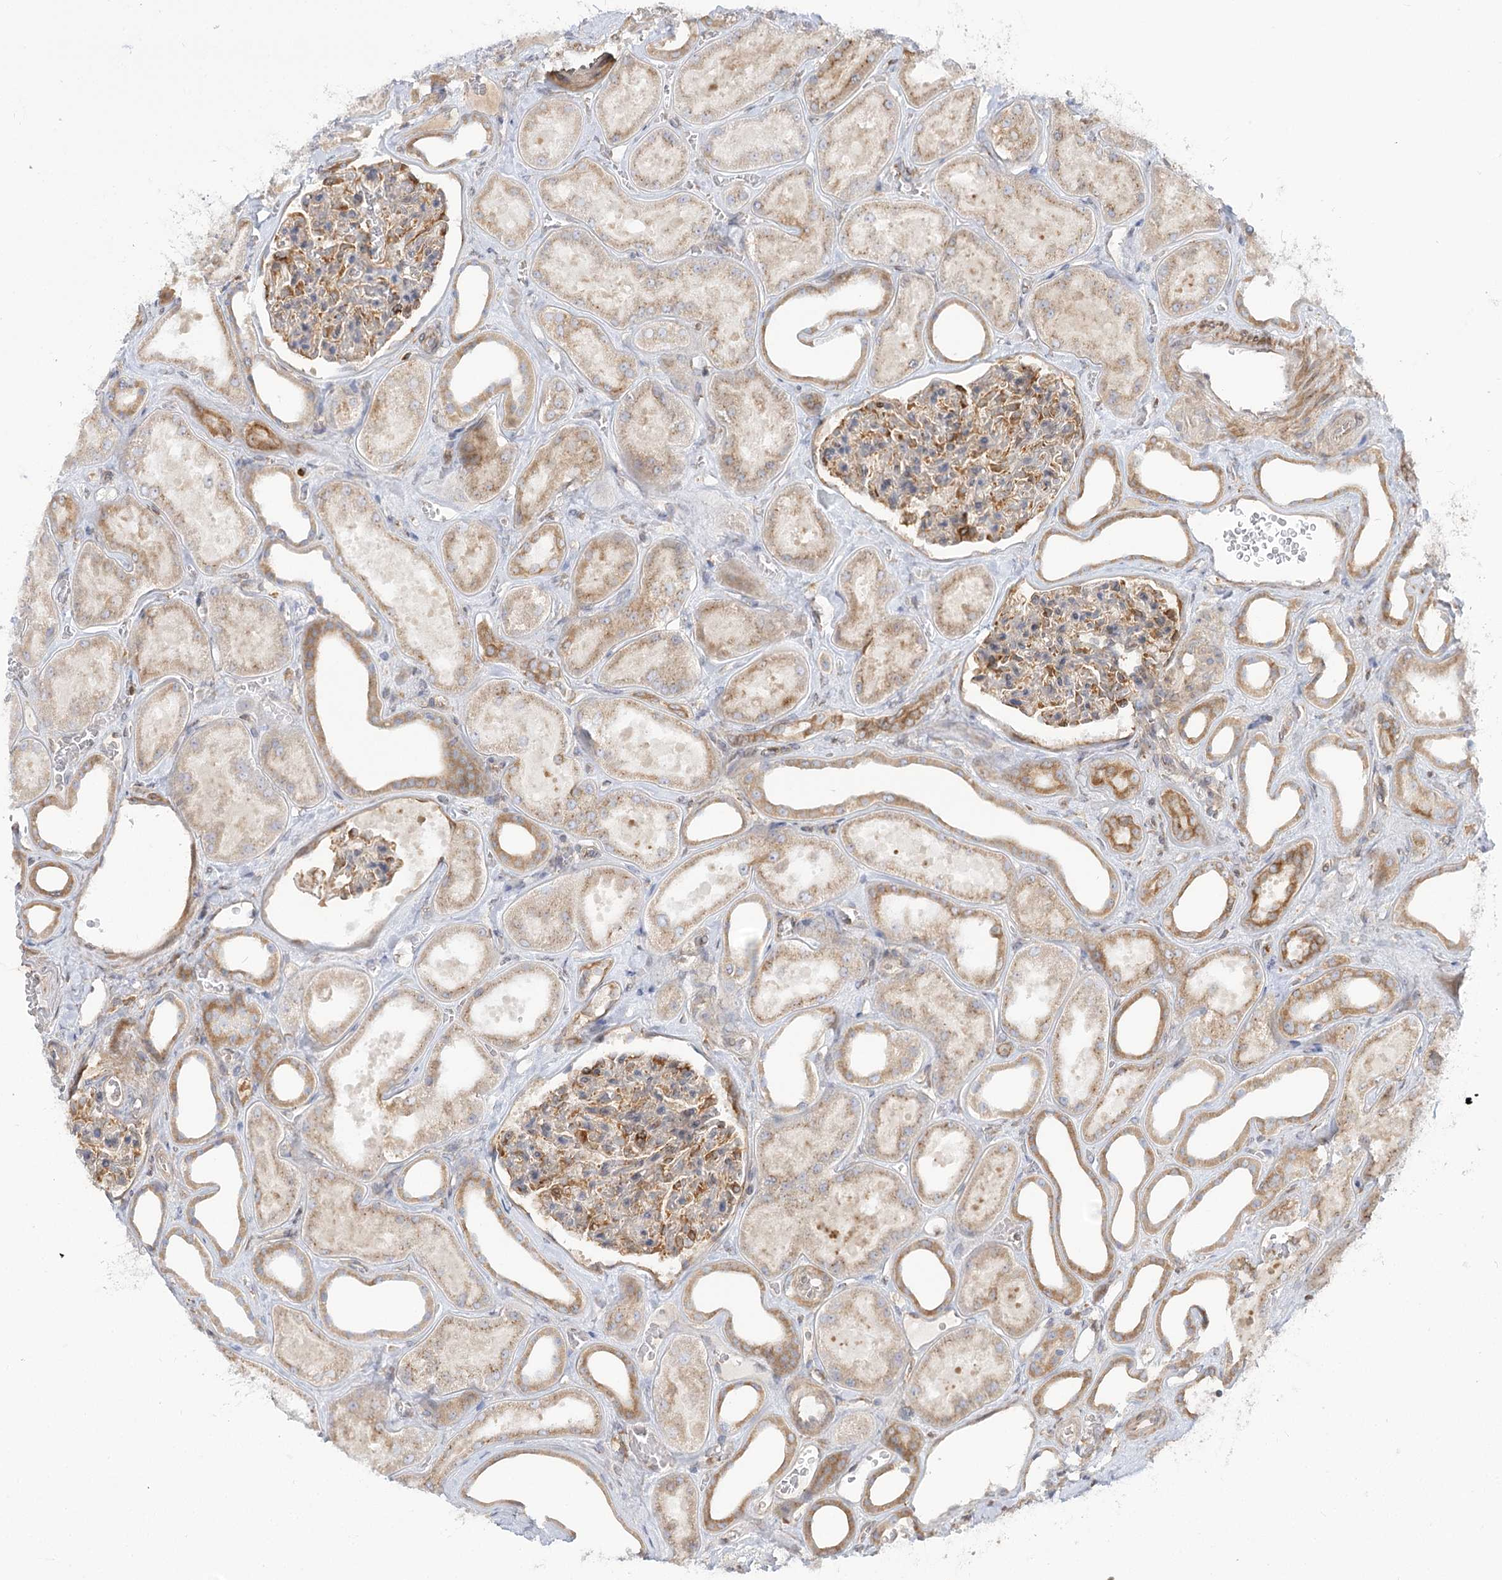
{"staining": {"intensity": "moderate", "quantity": "25%-75%", "location": "cytoplasmic/membranous"}, "tissue": "kidney", "cell_type": "Cells in glomeruli", "image_type": "normal", "snomed": [{"axis": "morphology", "description": "Normal tissue, NOS"}, {"axis": "morphology", "description": "Adenocarcinoma, NOS"}, {"axis": "topography", "description": "Kidney"}], "caption": "A brown stain shows moderate cytoplasmic/membranous staining of a protein in cells in glomeruli of normal kidney.", "gene": "MTMR3", "patient": {"sex": "female", "age": 68}}